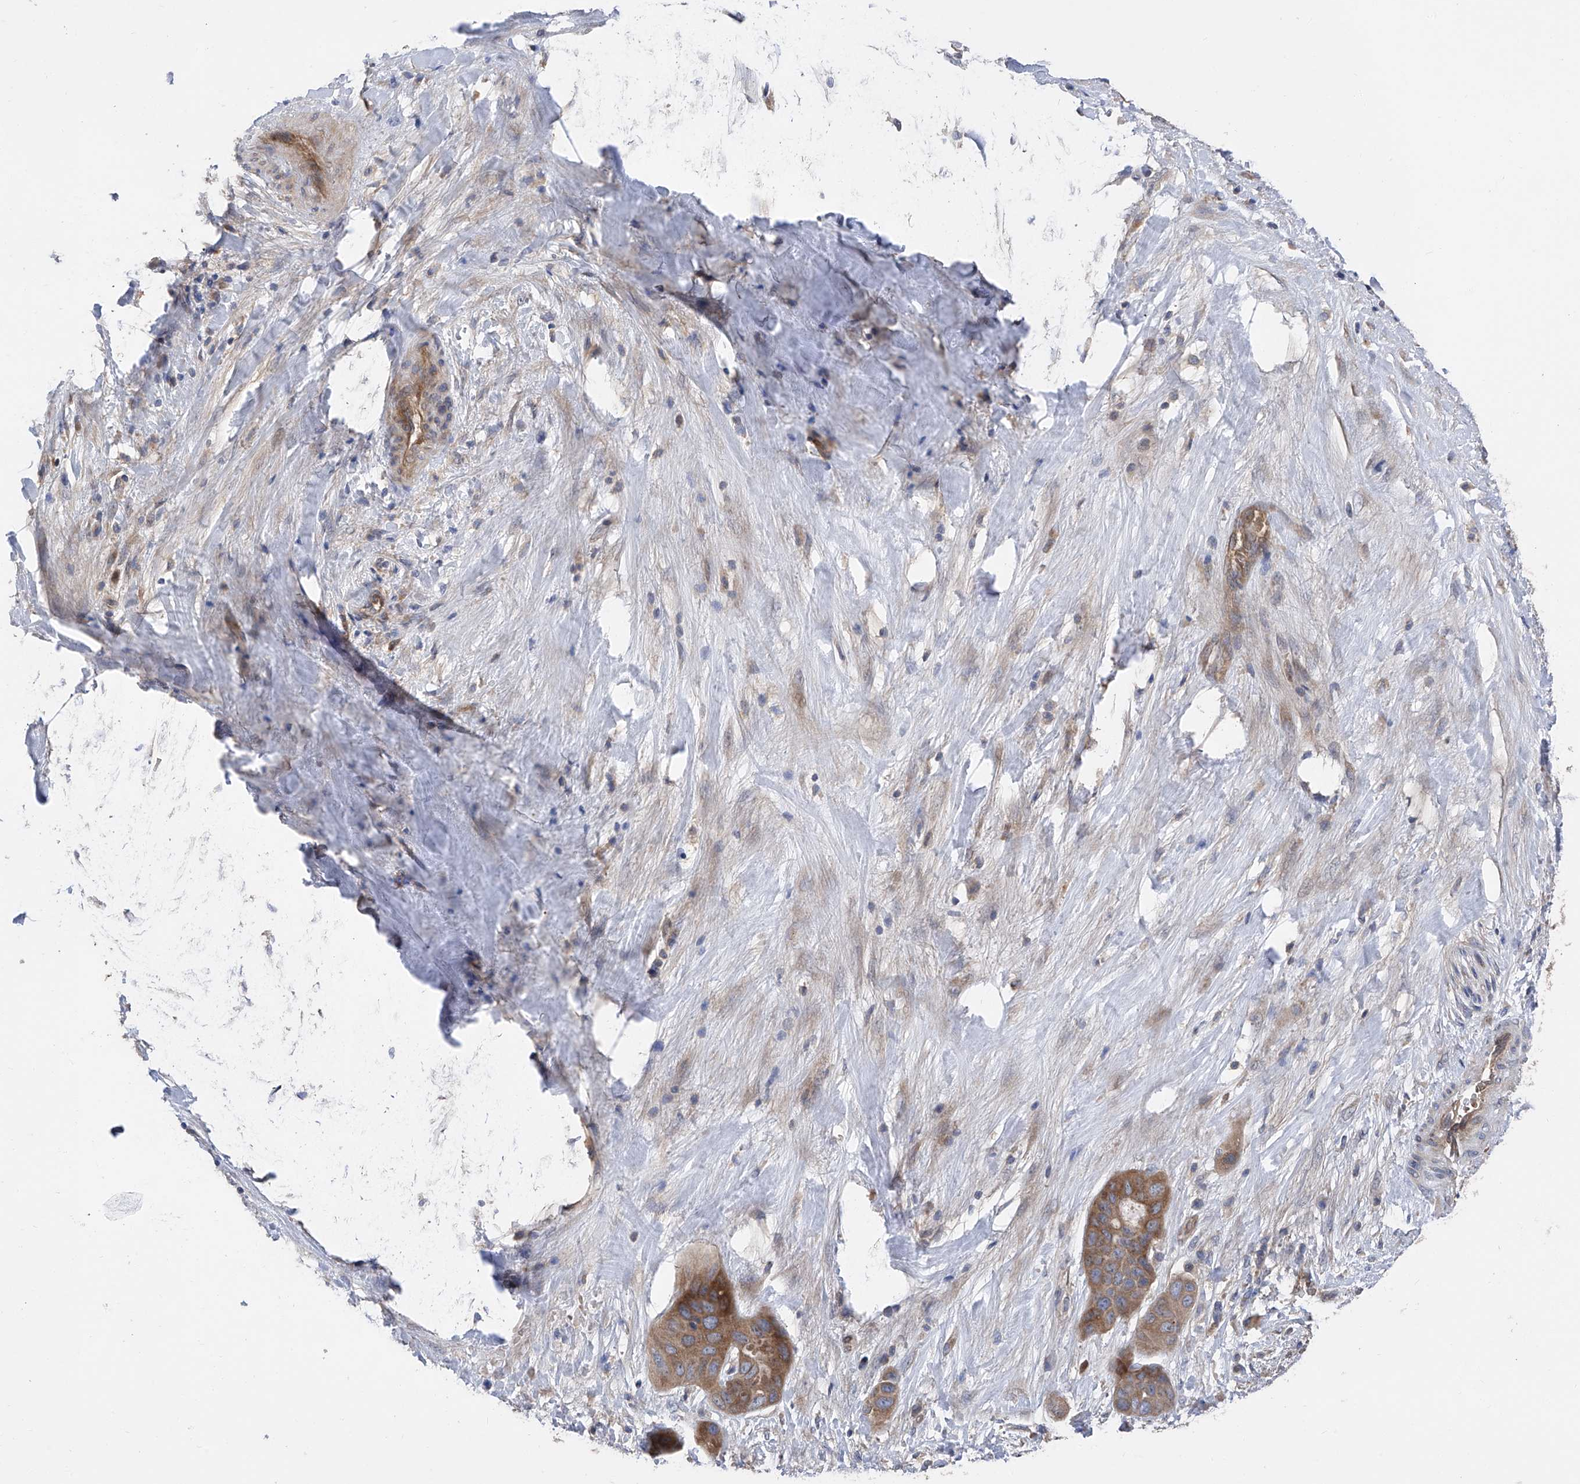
{"staining": {"intensity": "moderate", "quantity": ">75%", "location": "cytoplasmic/membranous"}, "tissue": "liver cancer", "cell_type": "Tumor cells", "image_type": "cancer", "snomed": [{"axis": "morphology", "description": "Cholangiocarcinoma"}, {"axis": "topography", "description": "Liver"}], "caption": "Protein staining displays moderate cytoplasmic/membranous expression in approximately >75% of tumor cells in cholangiocarcinoma (liver). Using DAB (3,3'-diaminobenzidine) (brown) and hematoxylin (blue) stains, captured at high magnification using brightfield microscopy.", "gene": "PTK2", "patient": {"sex": "female", "age": 52}}